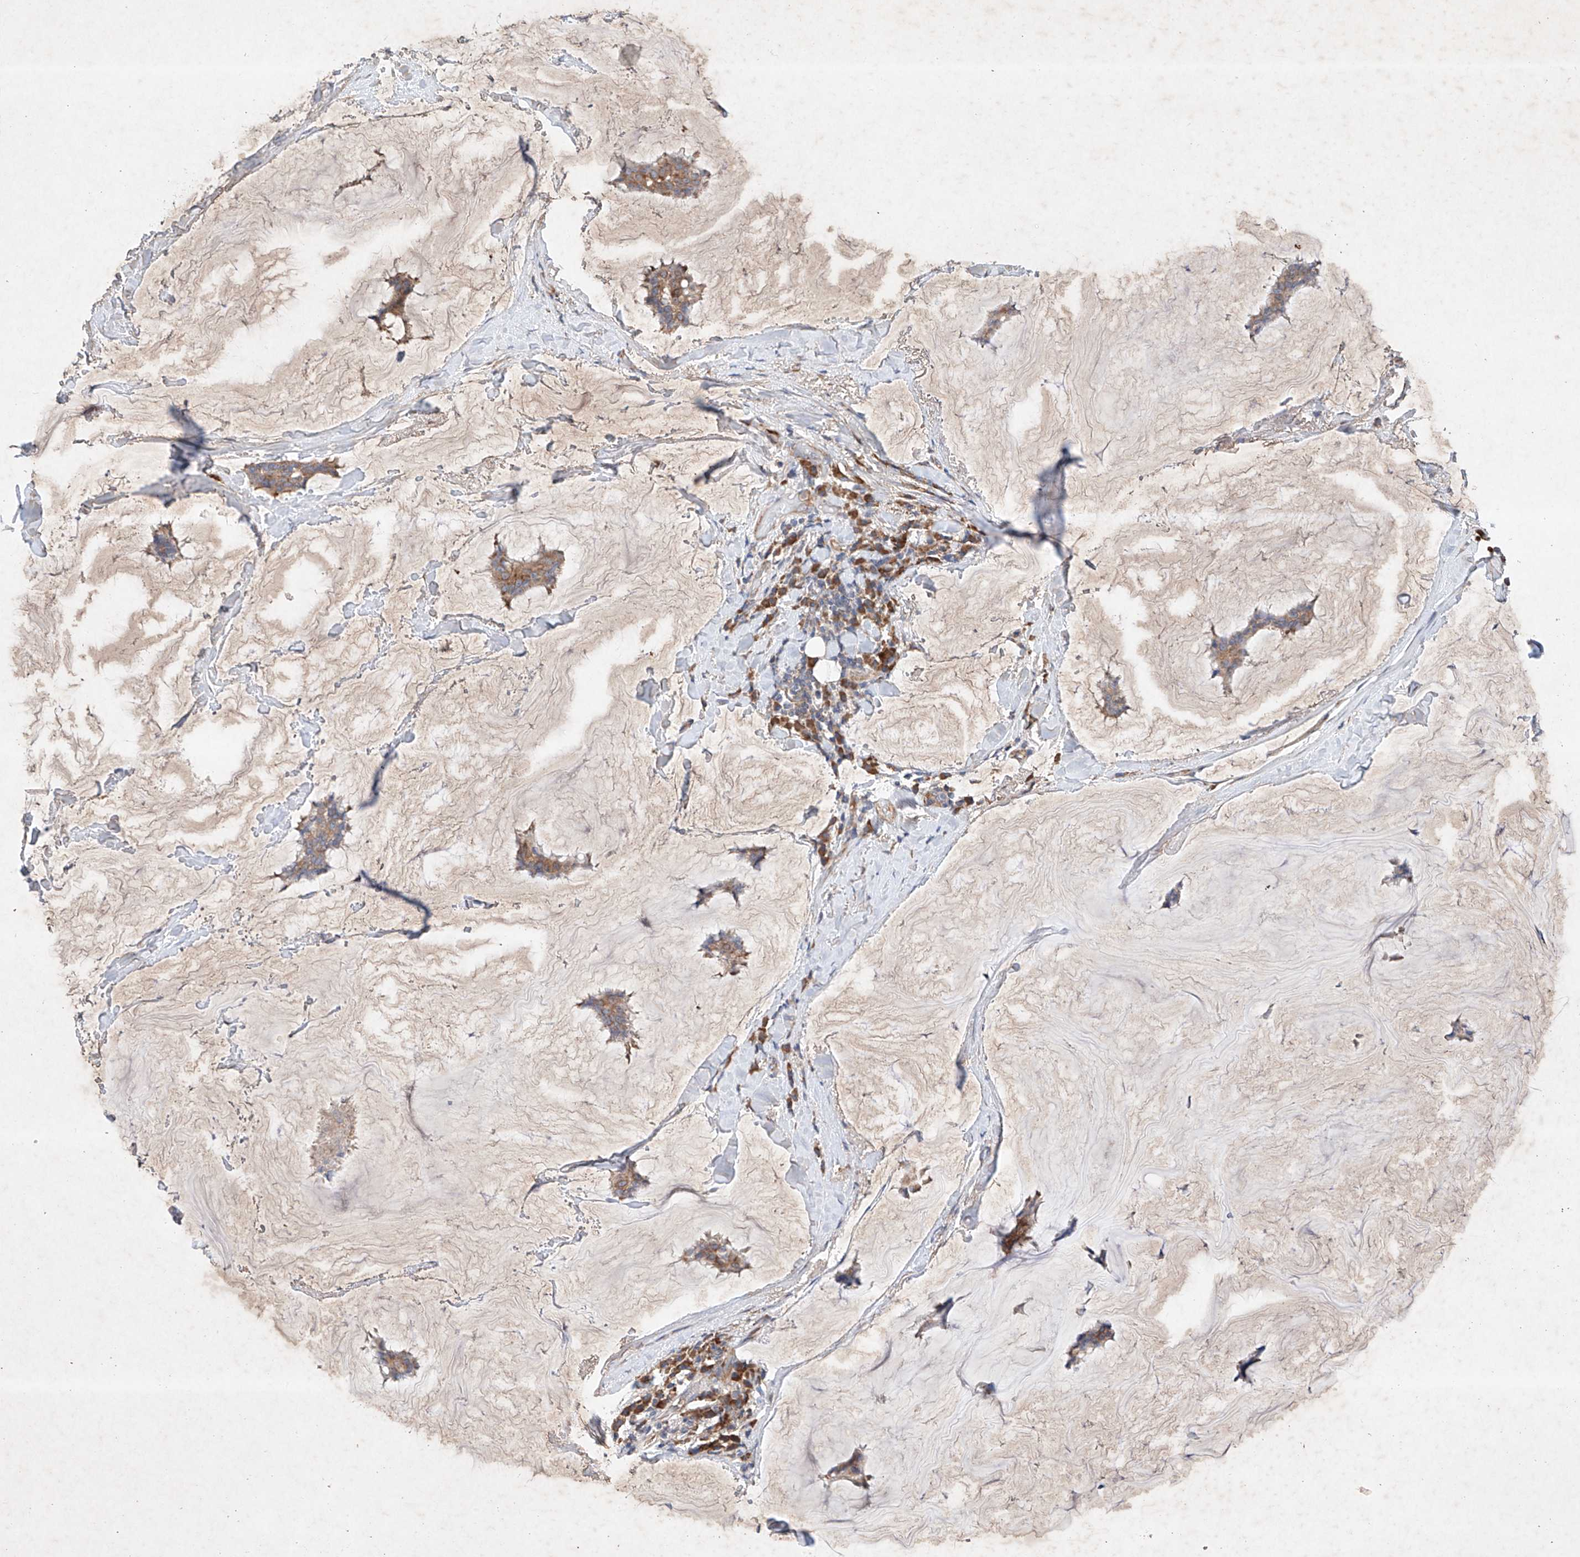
{"staining": {"intensity": "moderate", "quantity": ">75%", "location": "cytoplasmic/membranous"}, "tissue": "breast cancer", "cell_type": "Tumor cells", "image_type": "cancer", "snomed": [{"axis": "morphology", "description": "Duct carcinoma"}, {"axis": "topography", "description": "Breast"}], "caption": "A histopathology image of breast cancer stained for a protein reveals moderate cytoplasmic/membranous brown staining in tumor cells.", "gene": "FASTK", "patient": {"sex": "female", "age": 93}}